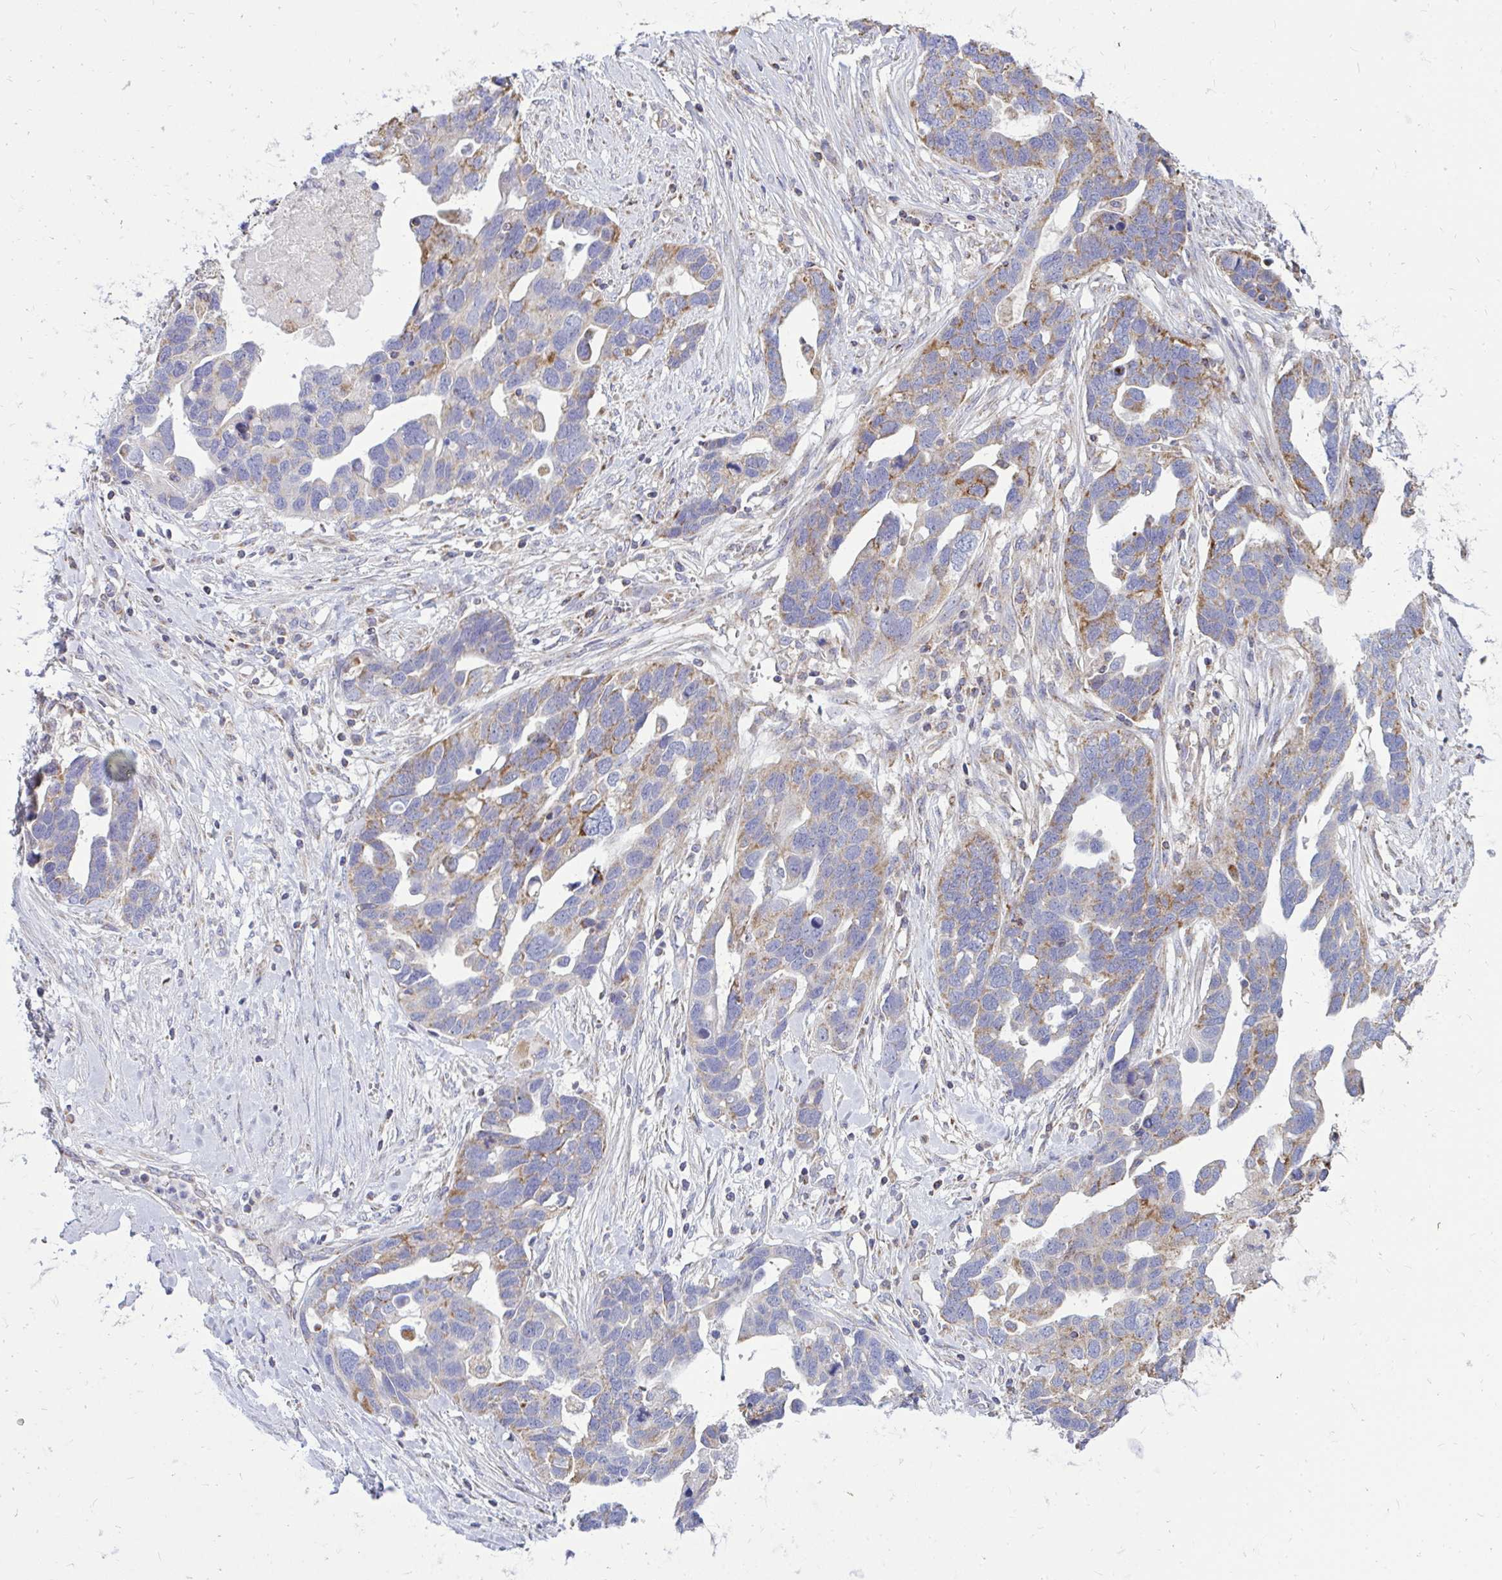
{"staining": {"intensity": "moderate", "quantity": "<25%", "location": "cytoplasmic/membranous"}, "tissue": "ovarian cancer", "cell_type": "Tumor cells", "image_type": "cancer", "snomed": [{"axis": "morphology", "description": "Cystadenocarcinoma, serous, NOS"}, {"axis": "topography", "description": "Ovary"}], "caption": "Protein expression analysis of serous cystadenocarcinoma (ovarian) demonstrates moderate cytoplasmic/membranous expression in approximately <25% of tumor cells.", "gene": "OR10R2", "patient": {"sex": "female", "age": 54}}